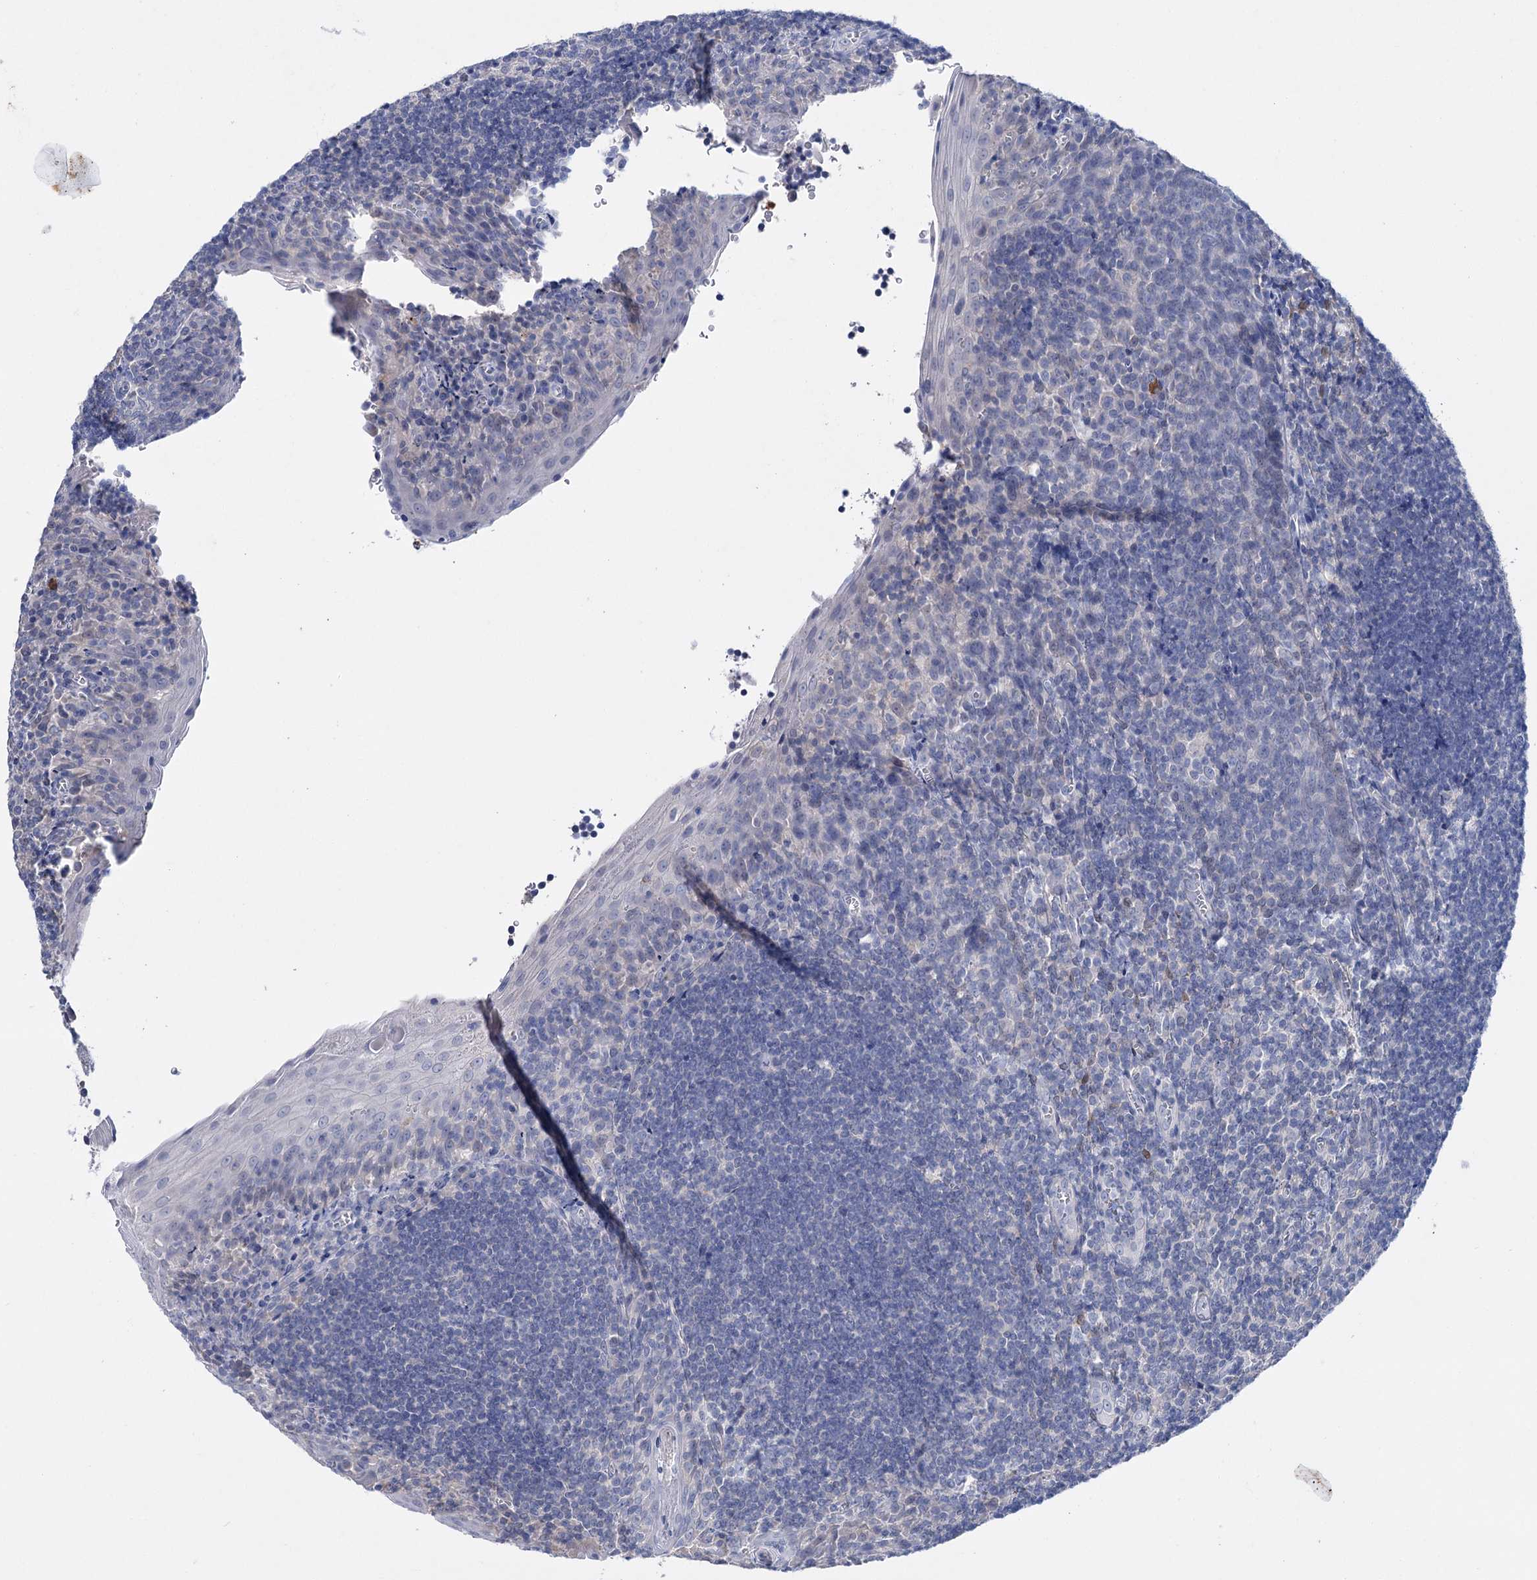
{"staining": {"intensity": "negative", "quantity": "none", "location": "none"}, "tissue": "tonsil", "cell_type": "Germinal center cells", "image_type": "normal", "snomed": [{"axis": "morphology", "description": "Normal tissue, NOS"}, {"axis": "topography", "description": "Tonsil"}], "caption": "This is an immunohistochemistry photomicrograph of unremarkable tonsil. There is no staining in germinal center cells.", "gene": "LYZL4", "patient": {"sex": "male", "age": 27}}